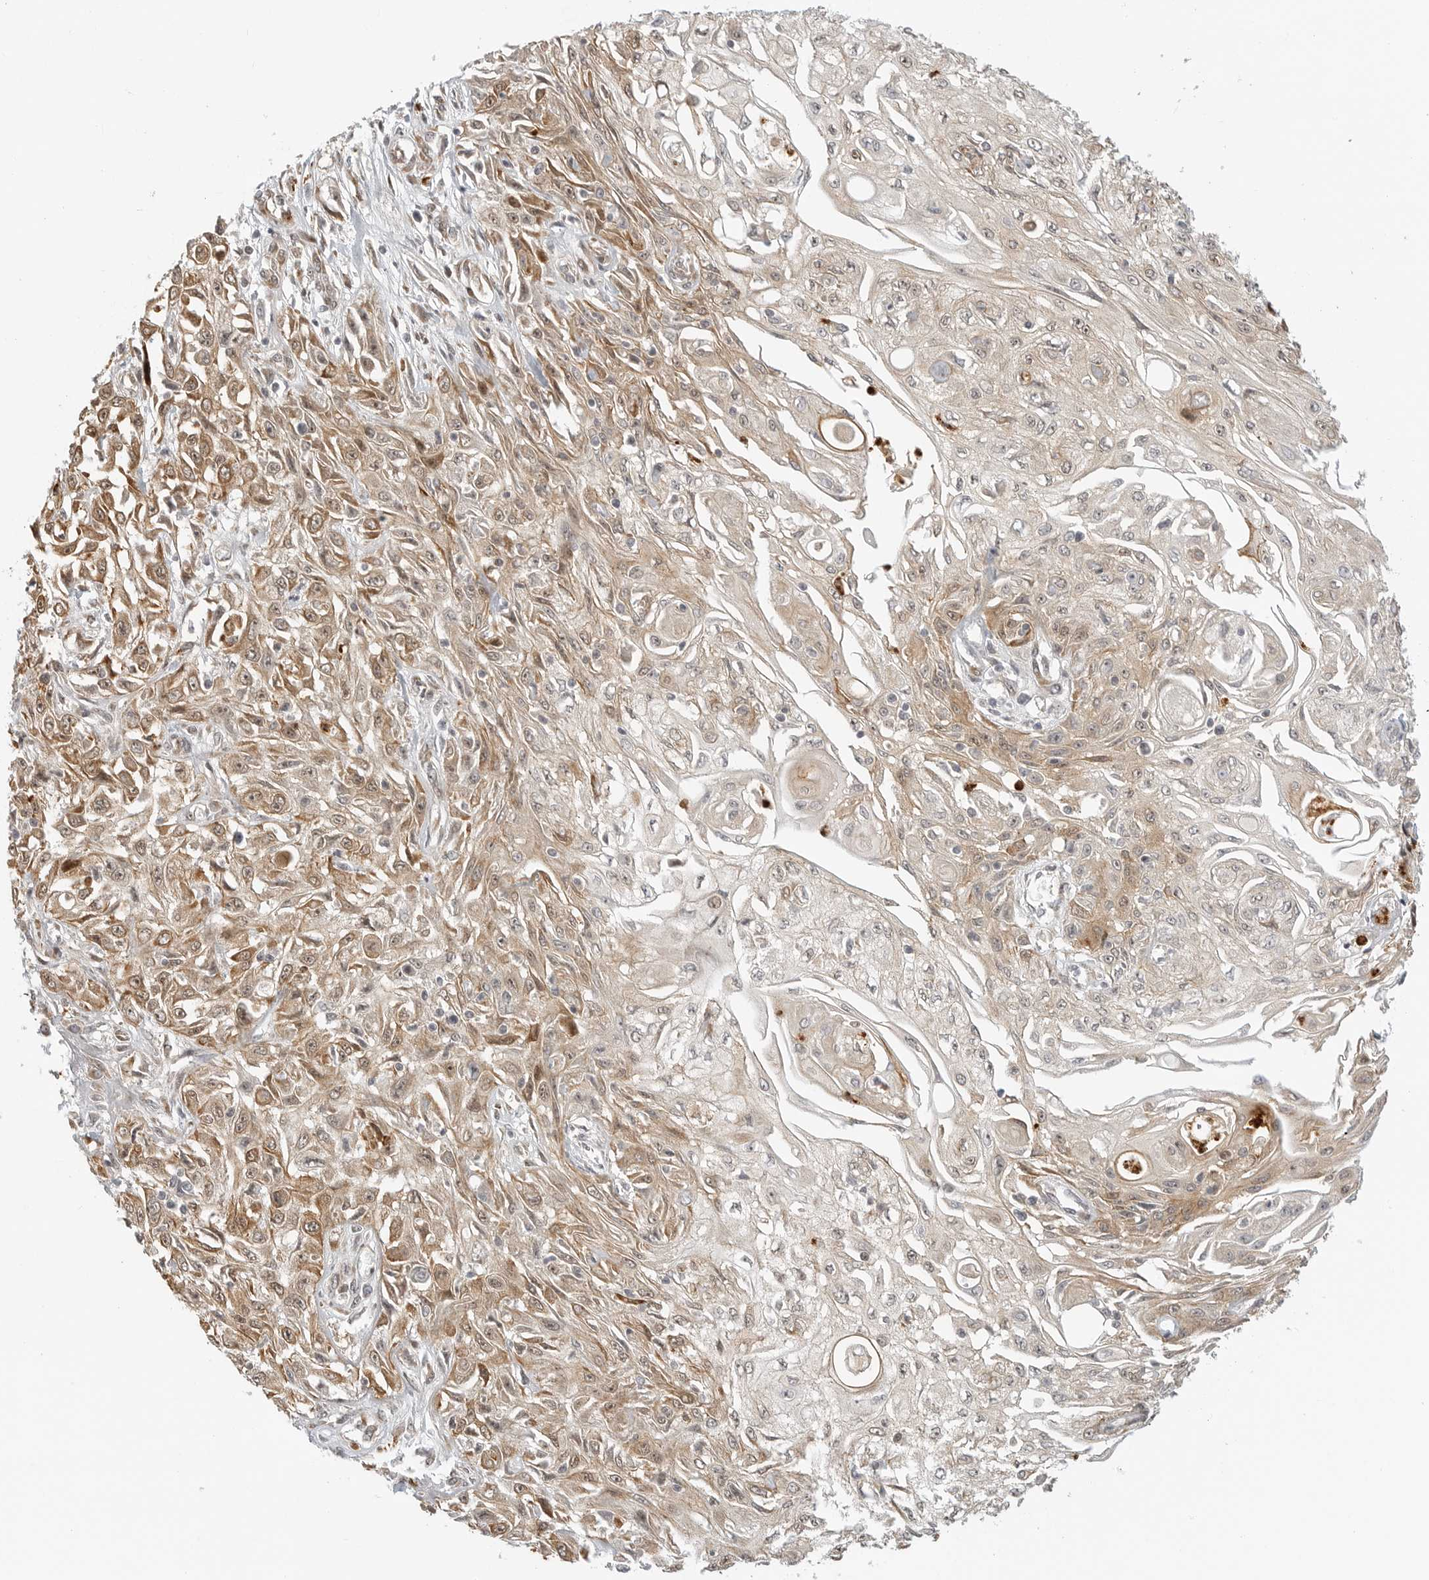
{"staining": {"intensity": "moderate", "quantity": "25%-75%", "location": "cytoplasmic/membranous"}, "tissue": "skin cancer", "cell_type": "Tumor cells", "image_type": "cancer", "snomed": [{"axis": "morphology", "description": "Squamous cell carcinoma, NOS"}, {"axis": "morphology", "description": "Squamous cell carcinoma, metastatic, NOS"}, {"axis": "topography", "description": "Skin"}, {"axis": "topography", "description": "Lymph node"}], "caption": "Skin metastatic squamous cell carcinoma tissue reveals moderate cytoplasmic/membranous staining in approximately 25%-75% of tumor cells", "gene": "DSCC1", "patient": {"sex": "male", "age": 75}}